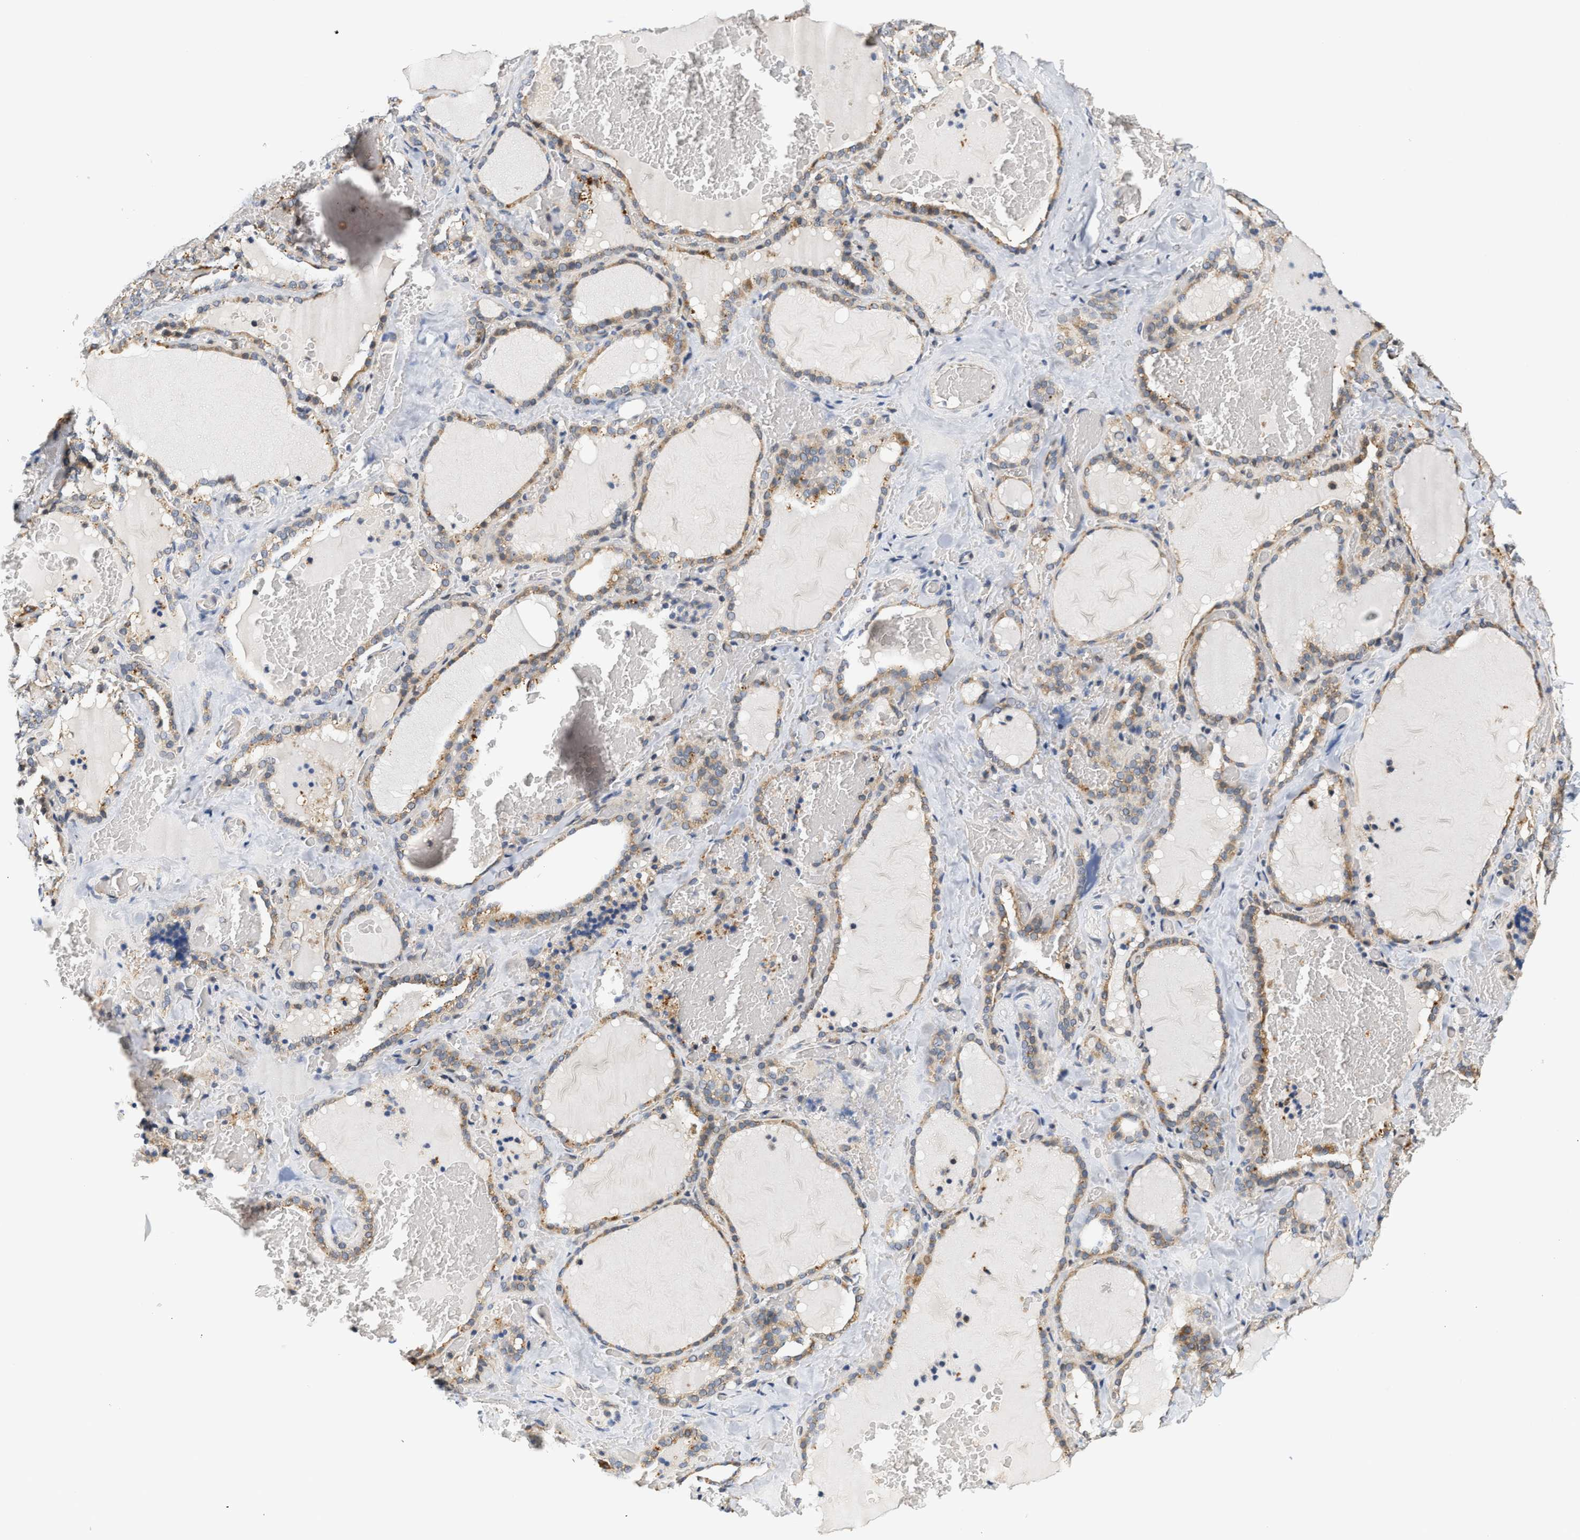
{"staining": {"intensity": "moderate", "quantity": ">75%", "location": "cytoplasmic/membranous"}, "tissue": "thyroid gland", "cell_type": "Glandular cells", "image_type": "normal", "snomed": [{"axis": "morphology", "description": "Normal tissue, NOS"}, {"axis": "topography", "description": "Thyroid gland"}], "caption": "Immunohistochemical staining of benign thyroid gland displays medium levels of moderate cytoplasmic/membranous positivity in approximately >75% of glandular cells.", "gene": "GIGYF1", "patient": {"sex": "female", "age": 22}}